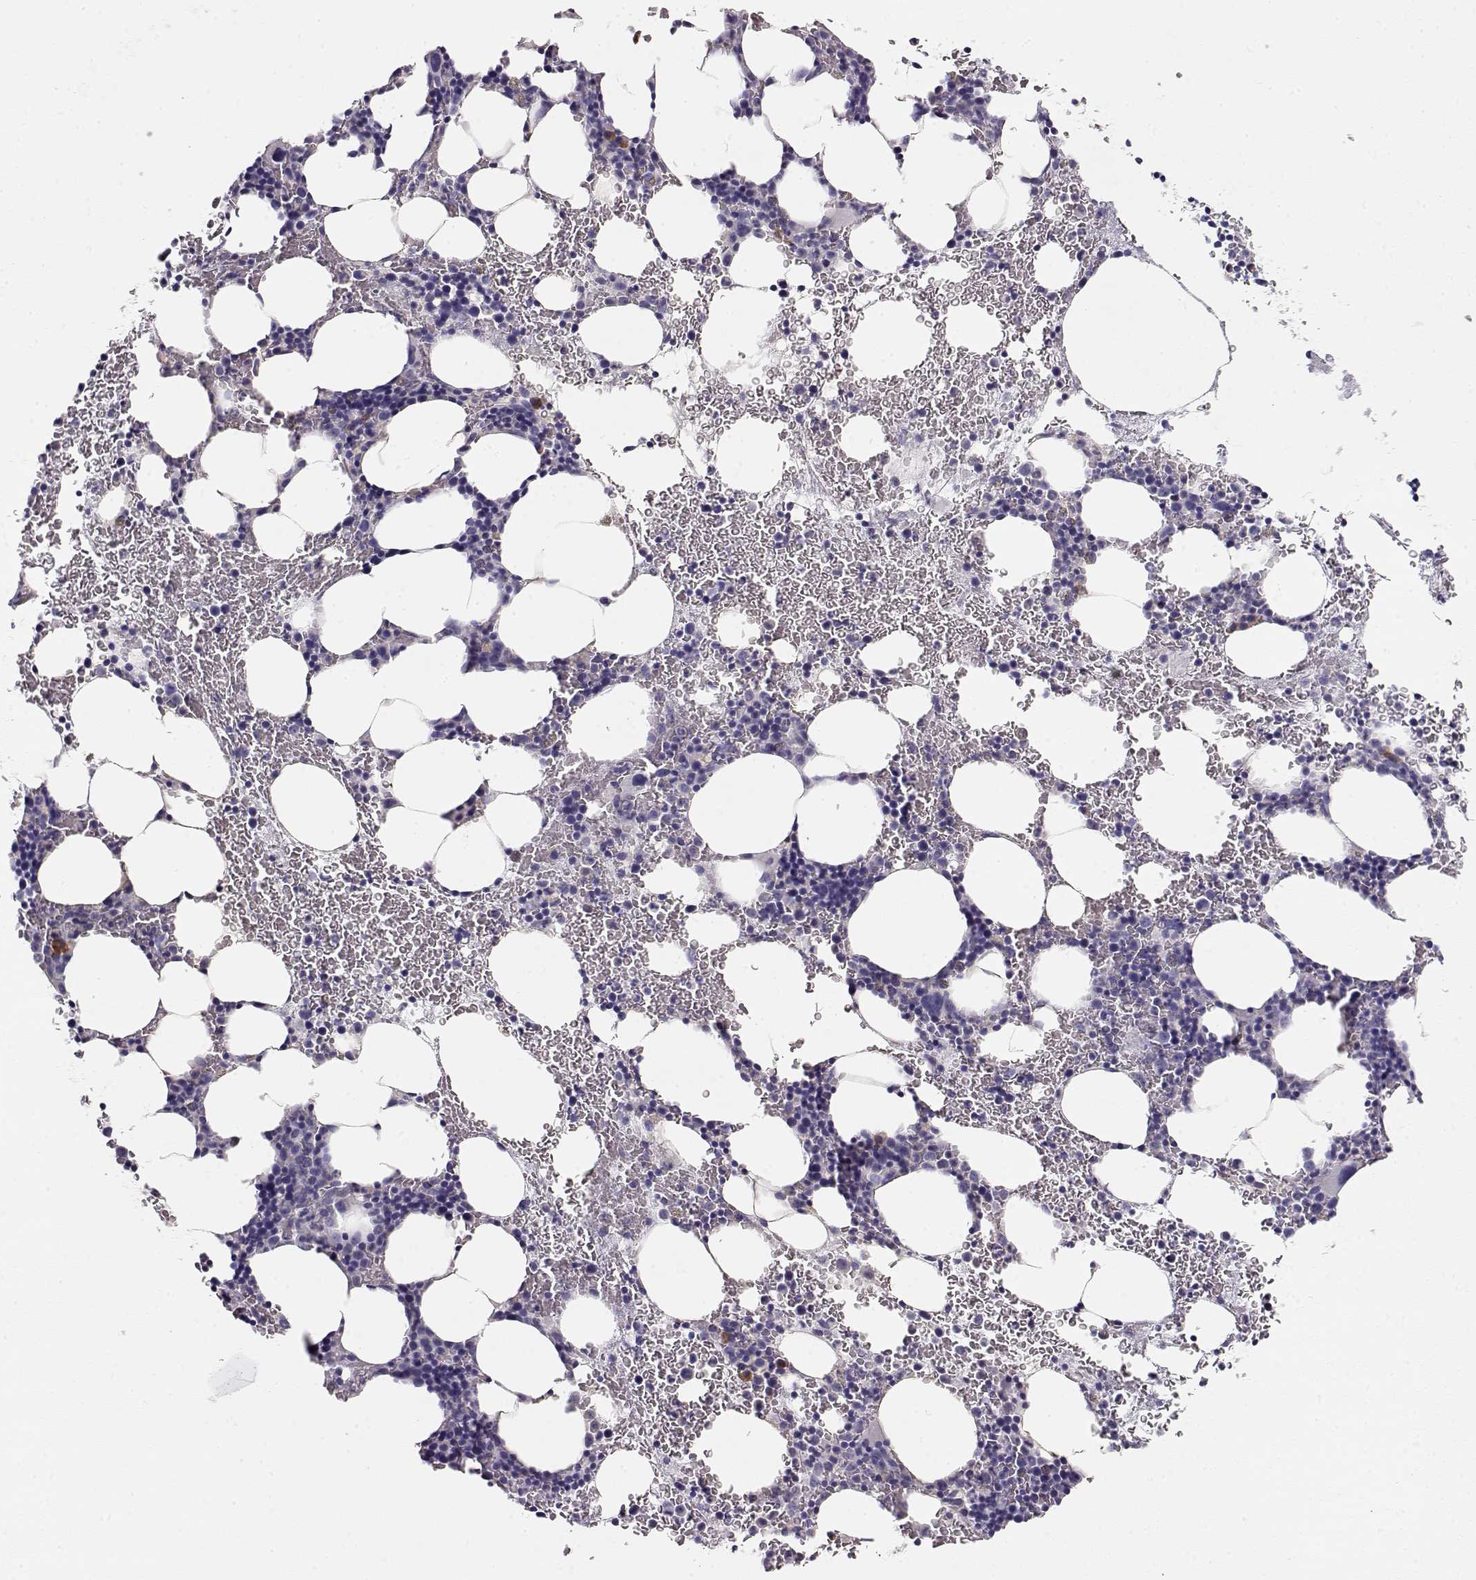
{"staining": {"intensity": "moderate", "quantity": "<25%", "location": "cytoplasmic/membranous"}, "tissue": "bone marrow", "cell_type": "Hematopoietic cells", "image_type": "normal", "snomed": [{"axis": "morphology", "description": "Normal tissue, NOS"}, {"axis": "topography", "description": "Bone marrow"}], "caption": "Moderate cytoplasmic/membranous protein expression is present in approximately <25% of hematopoietic cells in bone marrow. The staining was performed using DAB, with brown indicating positive protein expression. Nuclei are stained blue with hematoxylin.", "gene": "GLIPR1L2", "patient": {"sex": "male", "age": 77}}